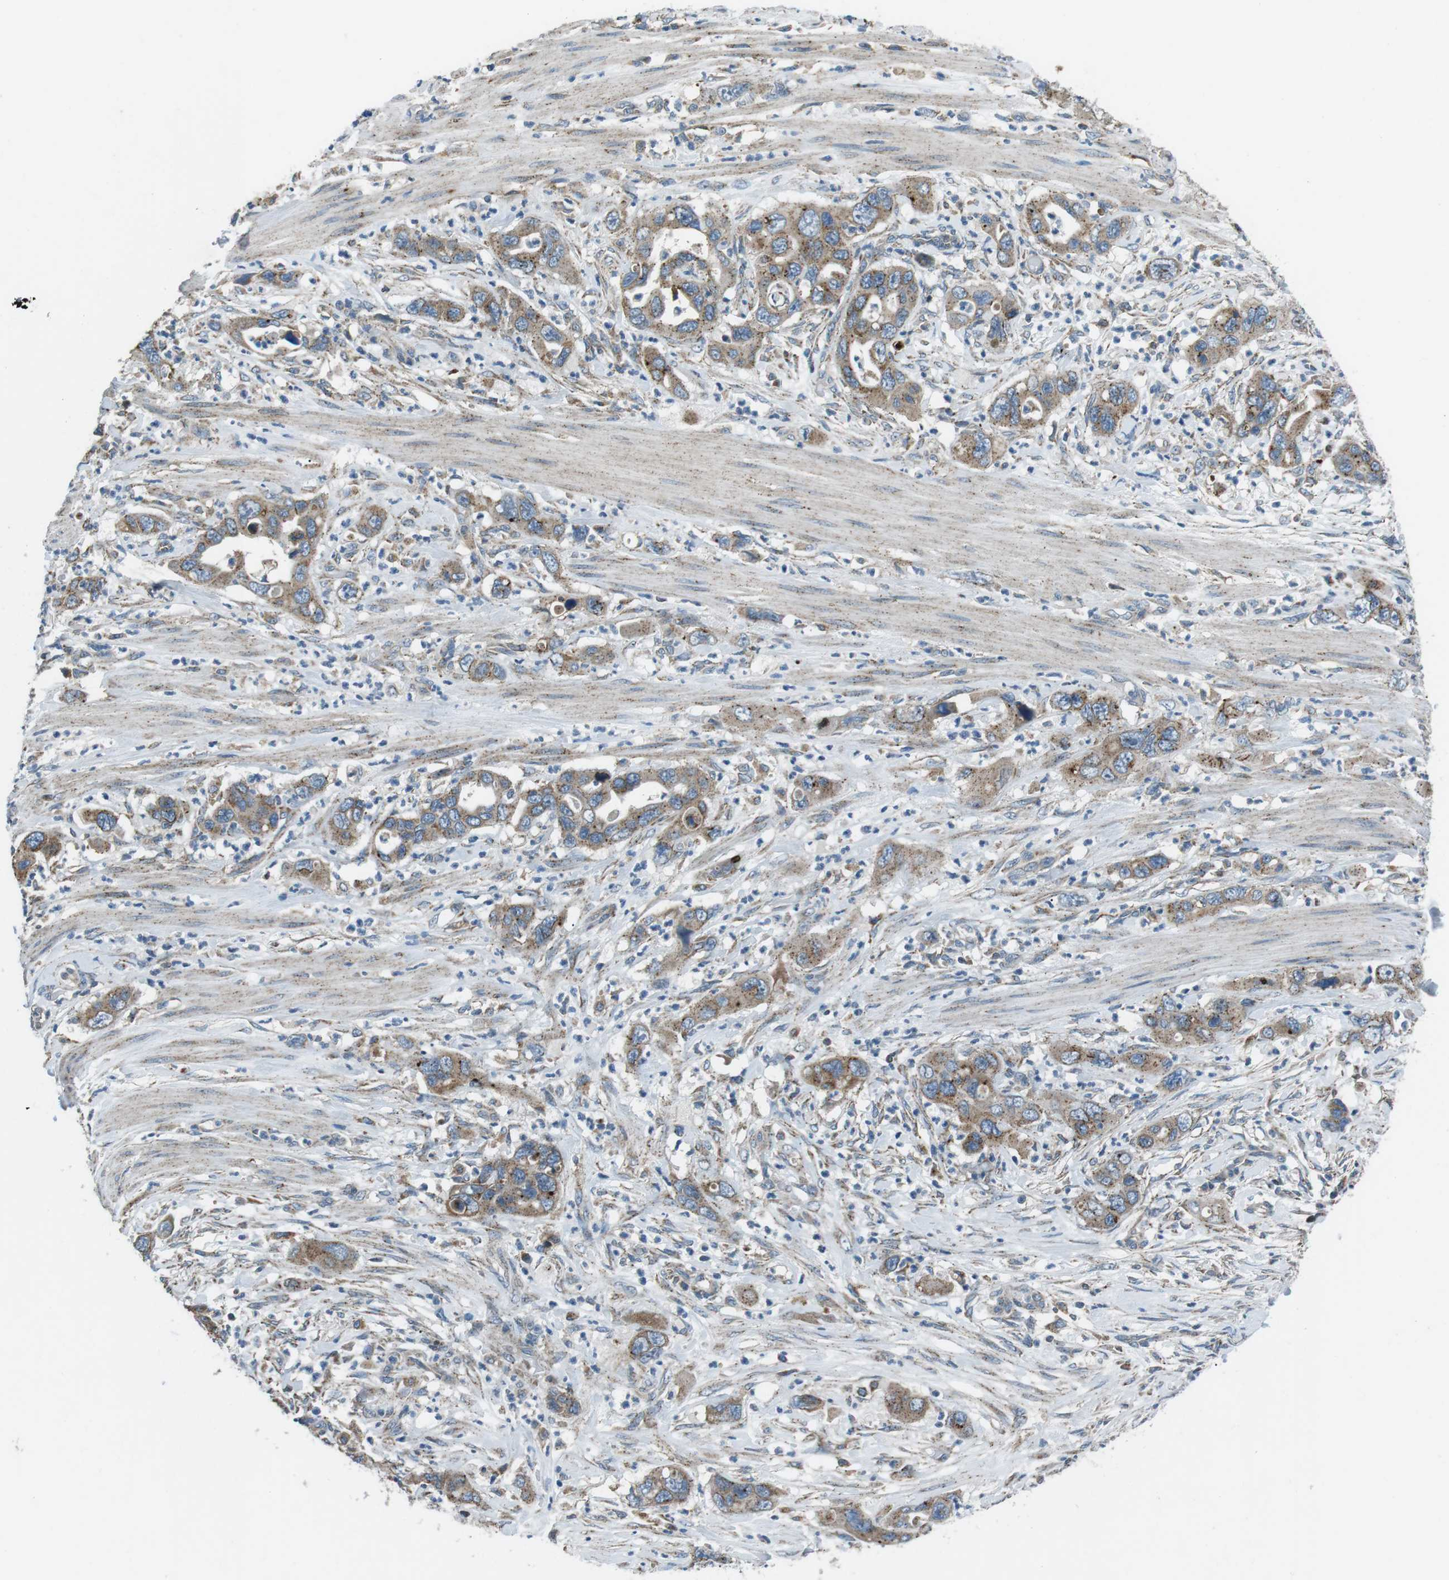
{"staining": {"intensity": "weak", "quantity": ">75%", "location": "cytoplasmic/membranous"}, "tissue": "pancreatic cancer", "cell_type": "Tumor cells", "image_type": "cancer", "snomed": [{"axis": "morphology", "description": "Adenocarcinoma, NOS"}, {"axis": "topography", "description": "Pancreas"}], "caption": "A brown stain highlights weak cytoplasmic/membranous staining of a protein in pancreatic cancer (adenocarcinoma) tumor cells.", "gene": "FAM3B", "patient": {"sex": "female", "age": 71}}